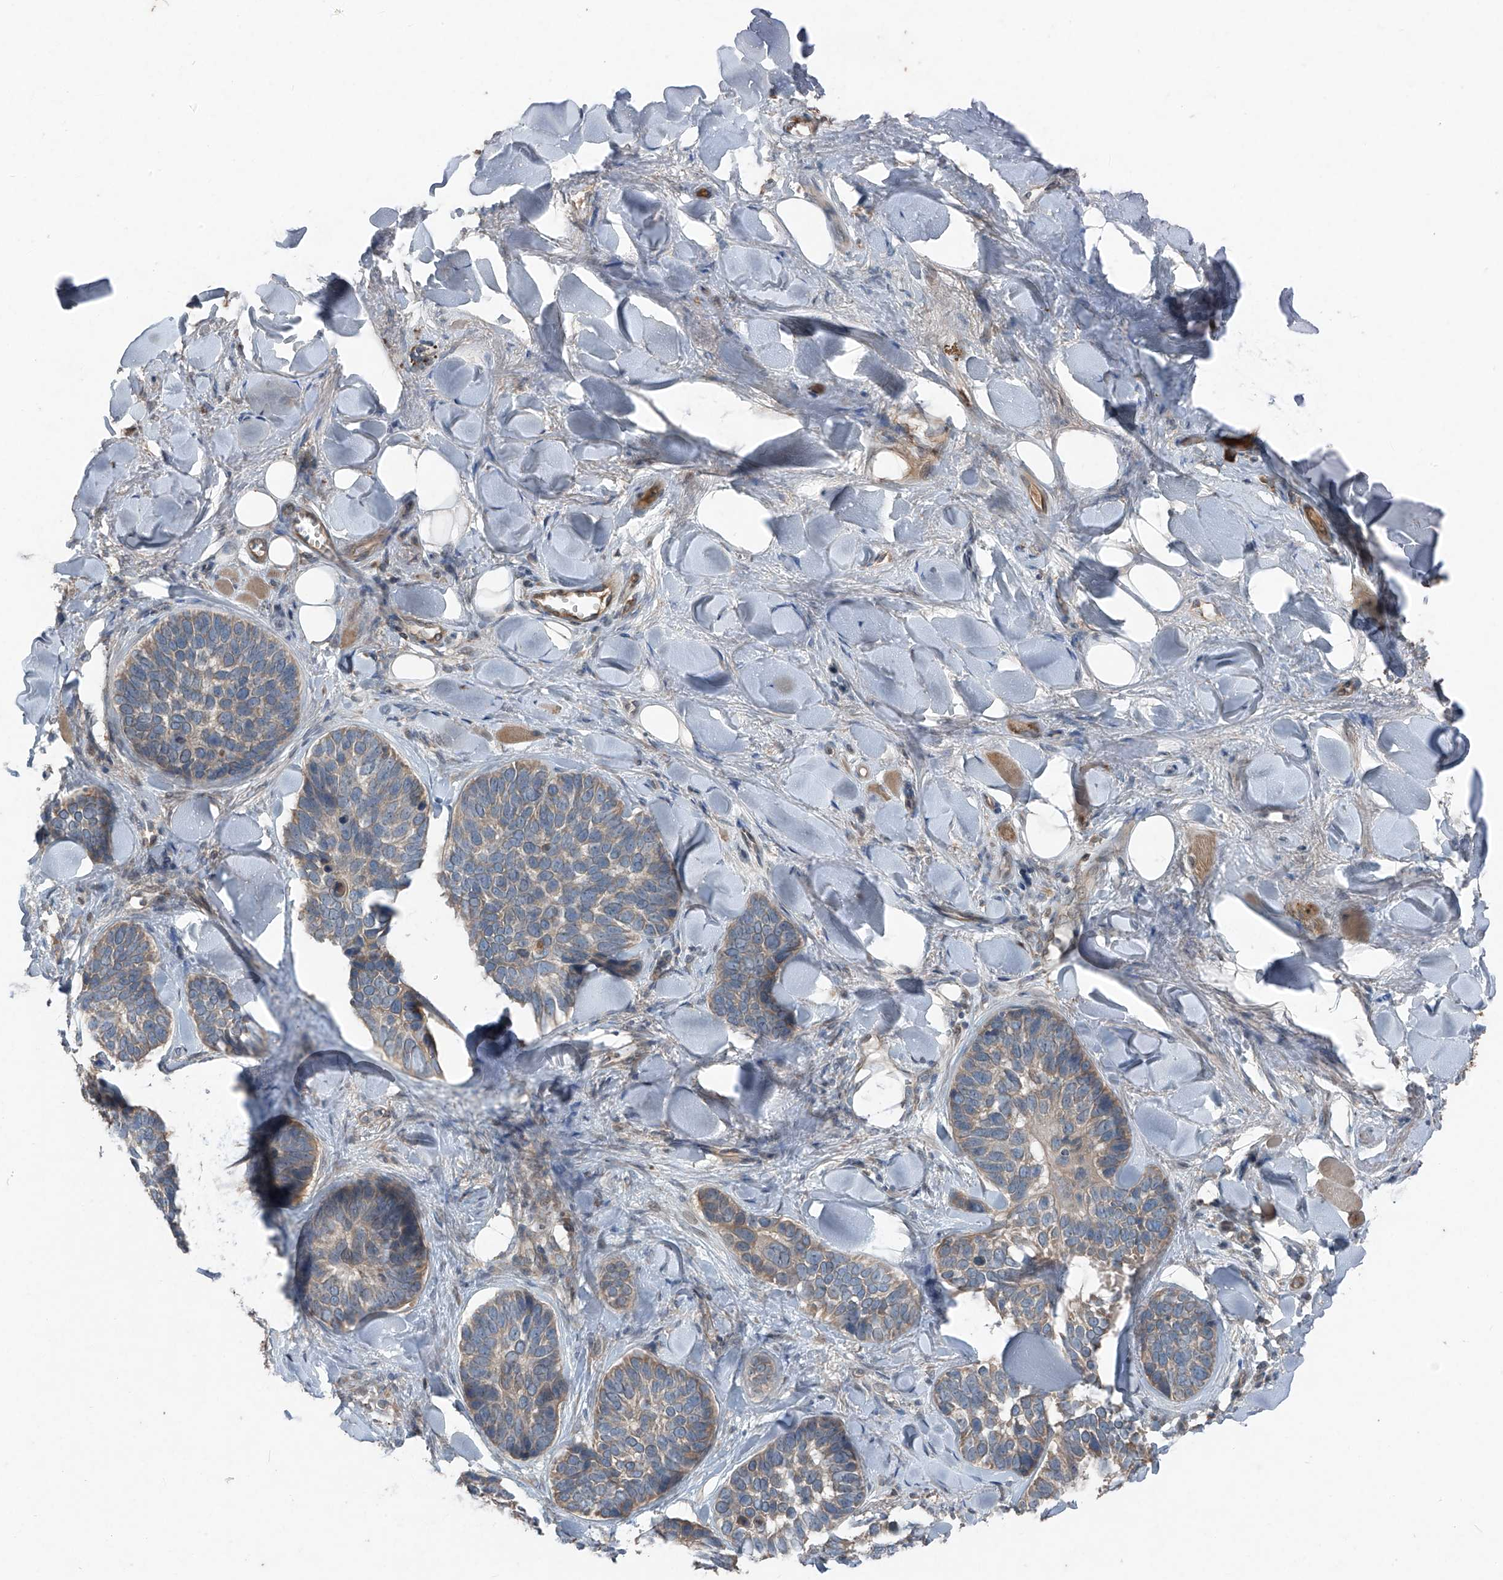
{"staining": {"intensity": "weak", "quantity": ">75%", "location": "cytoplasmic/membranous"}, "tissue": "skin cancer", "cell_type": "Tumor cells", "image_type": "cancer", "snomed": [{"axis": "morphology", "description": "Basal cell carcinoma"}, {"axis": "topography", "description": "Skin"}], "caption": "Skin cancer (basal cell carcinoma) stained with IHC displays weak cytoplasmic/membranous positivity in approximately >75% of tumor cells.", "gene": "FOXRED2", "patient": {"sex": "male", "age": 62}}